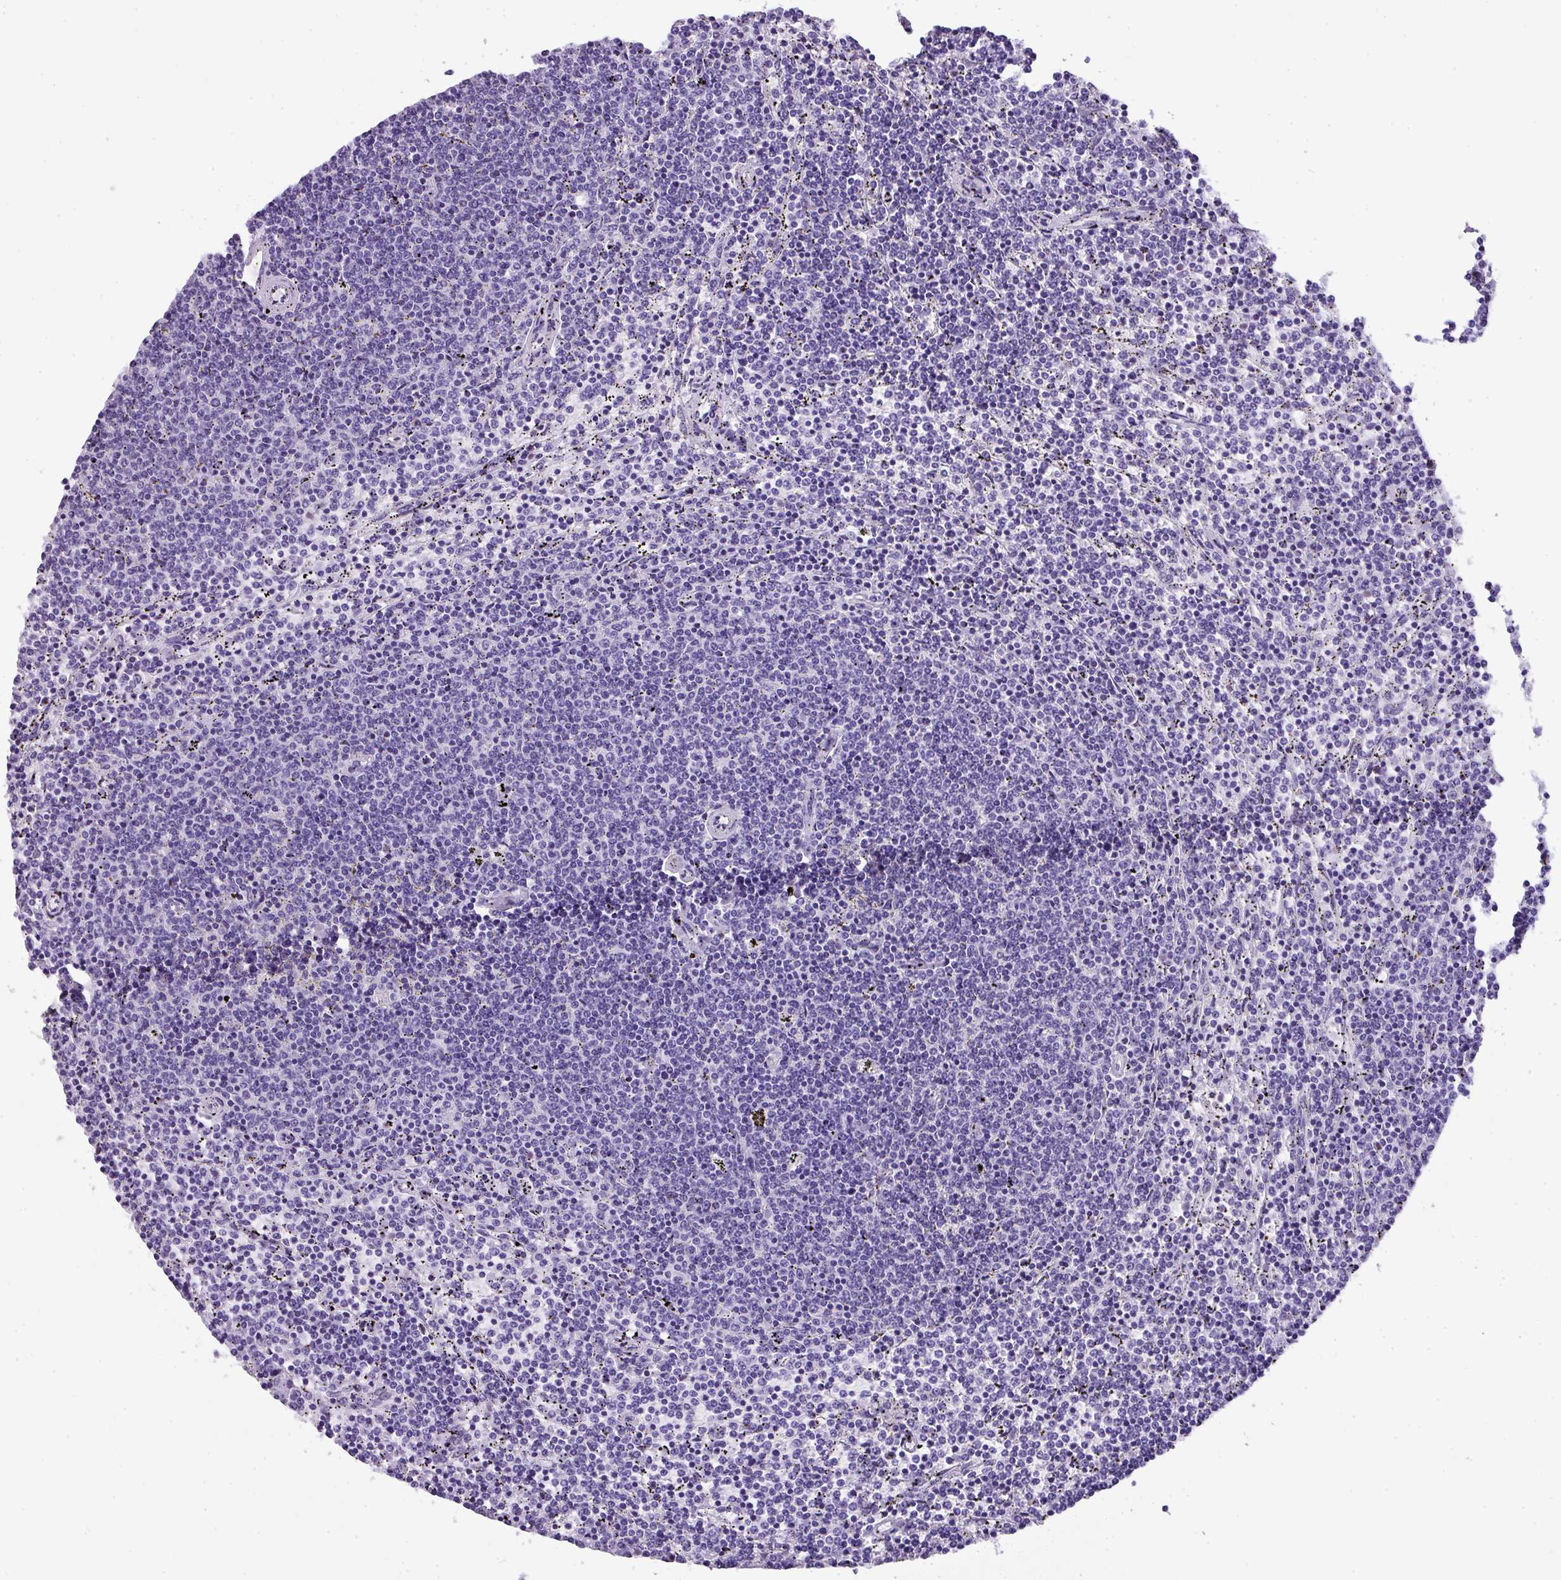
{"staining": {"intensity": "negative", "quantity": "none", "location": "none"}, "tissue": "lymphoma", "cell_type": "Tumor cells", "image_type": "cancer", "snomed": [{"axis": "morphology", "description": "Malignant lymphoma, non-Hodgkin's type, Low grade"}, {"axis": "topography", "description": "Spleen"}], "caption": "An IHC photomicrograph of lymphoma is shown. There is no staining in tumor cells of lymphoma. The staining was performed using DAB (3,3'-diaminobenzidine) to visualize the protein expression in brown, while the nuclei were stained in blue with hematoxylin (Magnification: 20x).", "gene": "MUC21", "patient": {"sex": "female", "age": 50}}